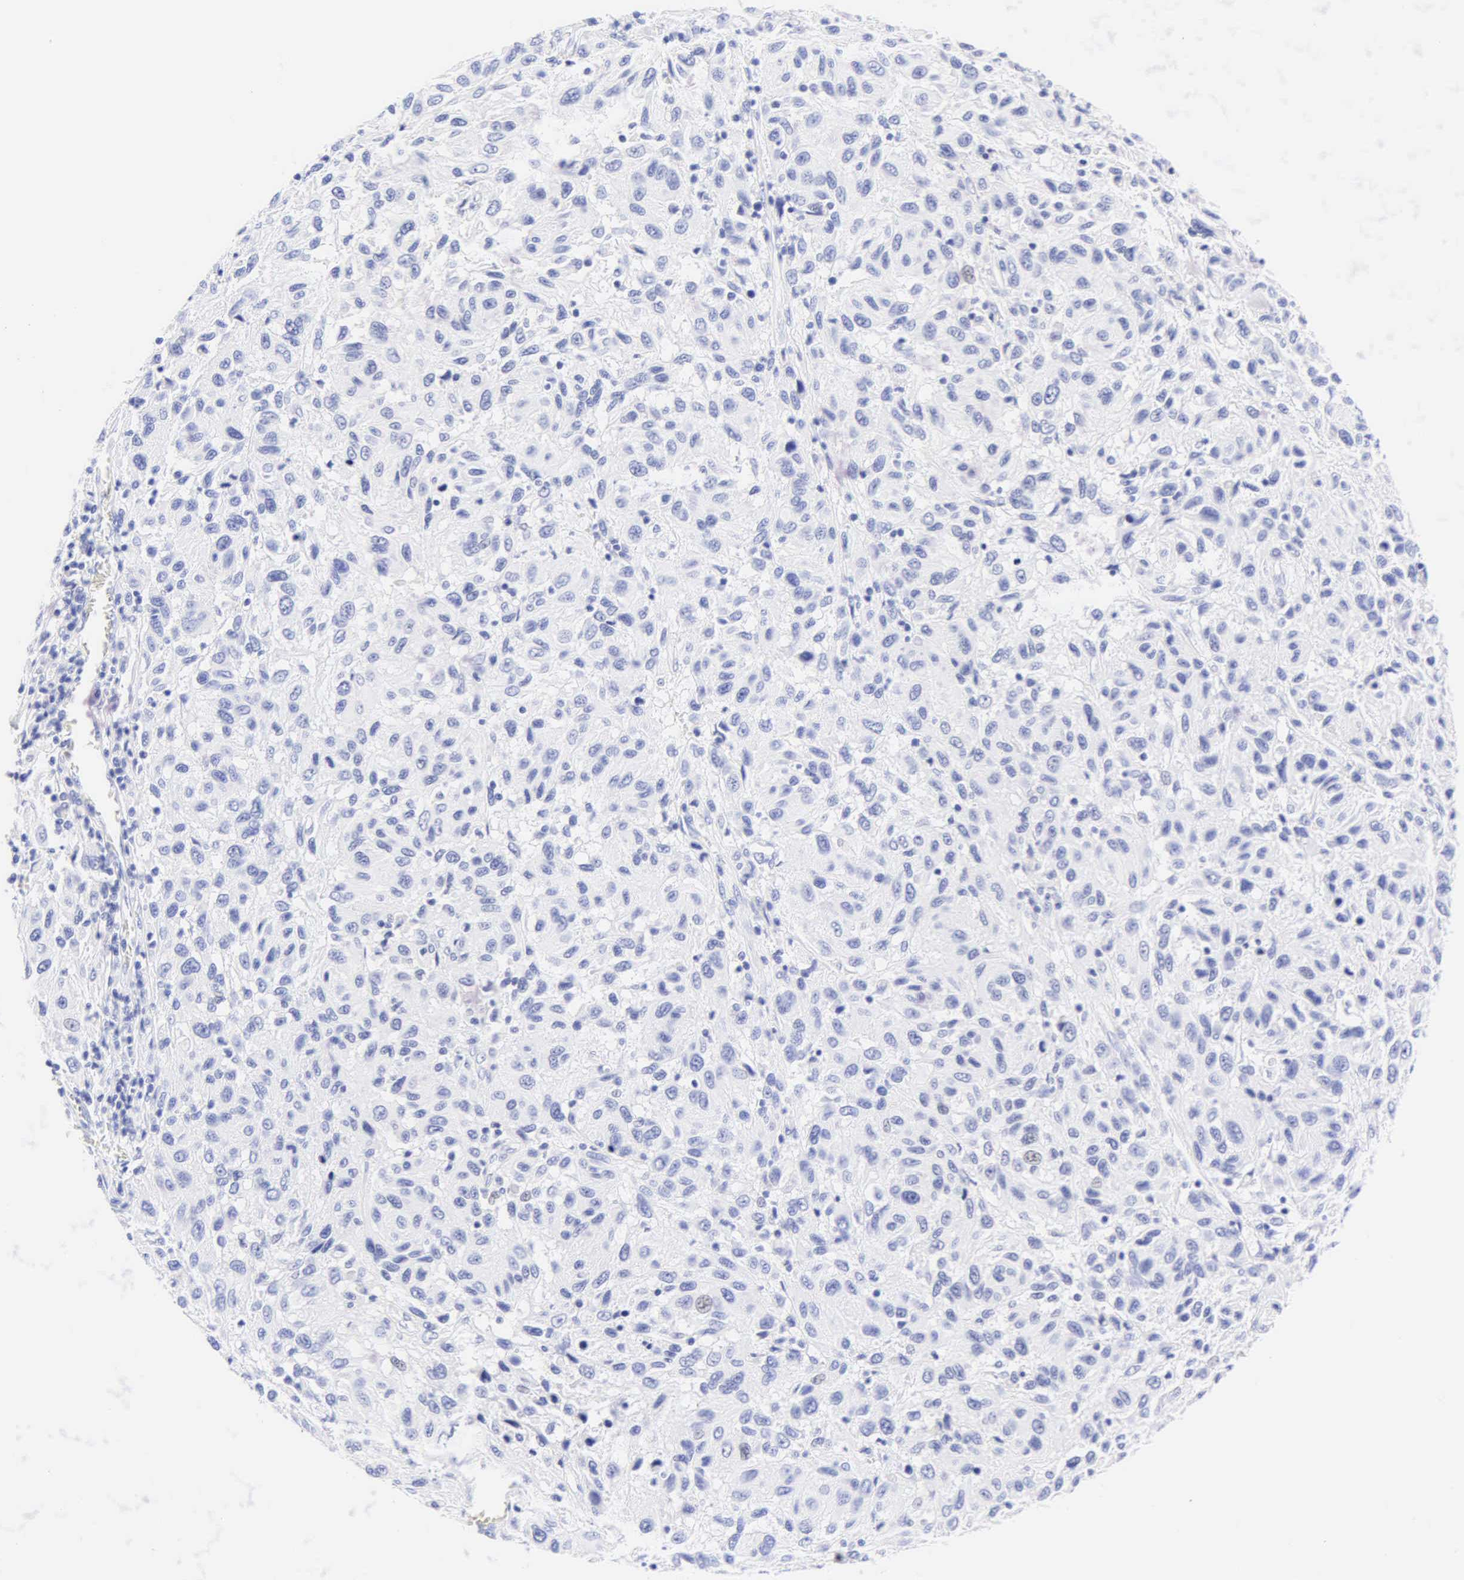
{"staining": {"intensity": "negative", "quantity": "none", "location": "none"}, "tissue": "melanoma", "cell_type": "Tumor cells", "image_type": "cancer", "snomed": [{"axis": "morphology", "description": "Malignant melanoma, NOS"}, {"axis": "topography", "description": "Skin"}], "caption": "An immunohistochemistry (IHC) photomicrograph of melanoma is shown. There is no staining in tumor cells of melanoma.", "gene": "KRT20", "patient": {"sex": "female", "age": 77}}